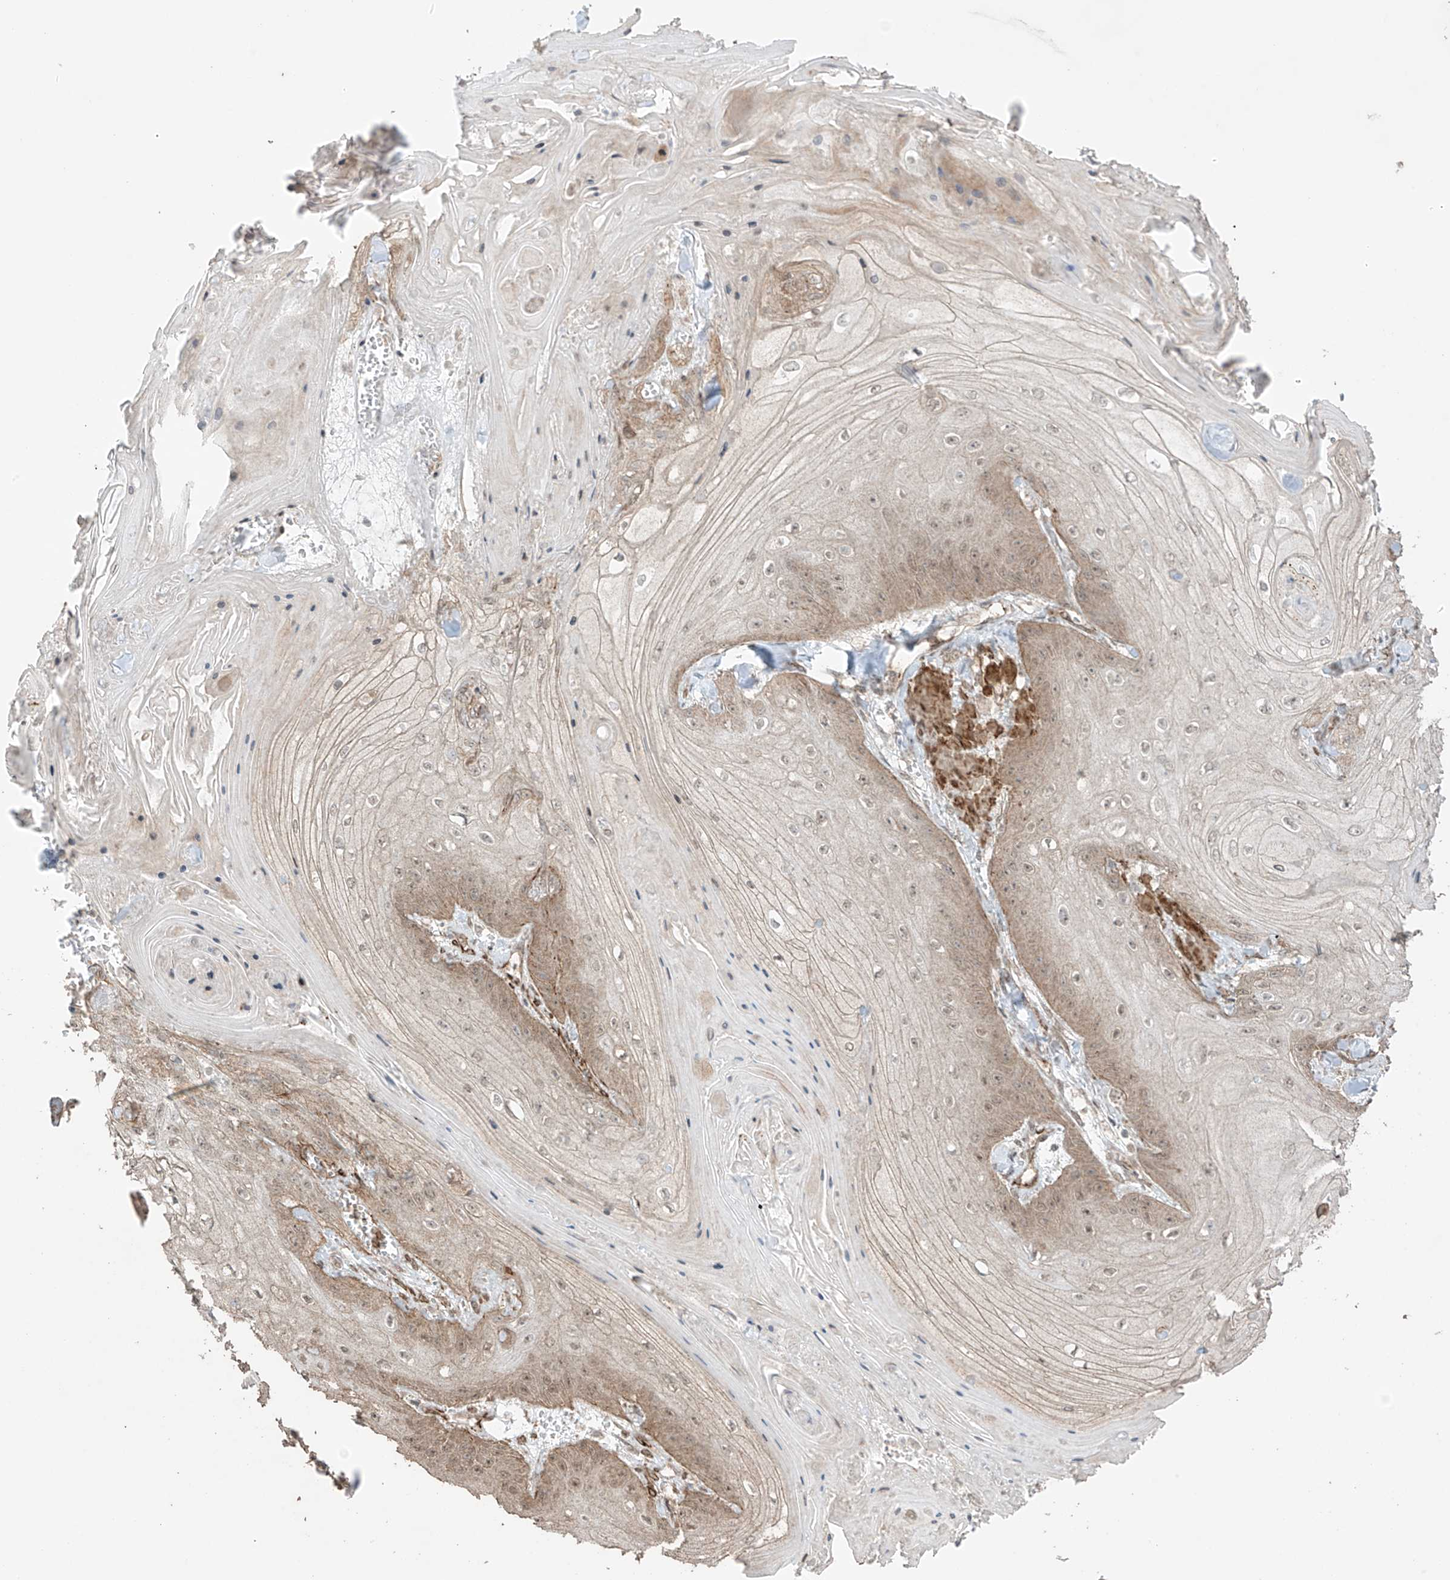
{"staining": {"intensity": "weak", "quantity": "25%-75%", "location": "cytoplasmic/membranous,nuclear"}, "tissue": "skin cancer", "cell_type": "Tumor cells", "image_type": "cancer", "snomed": [{"axis": "morphology", "description": "Squamous cell carcinoma, NOS"}, {"axis": "topography", "description": "Skin"}], "caption": "Immunohistochemistry of squamous cell carcinoma (skin) exhibits low levels of weak cytoplasmic/membranous and nuclear staining in approximately 25%-75% of tumor cells.", "gene": "TTLL5", "patient": {"sex": "male", "age": 74}}